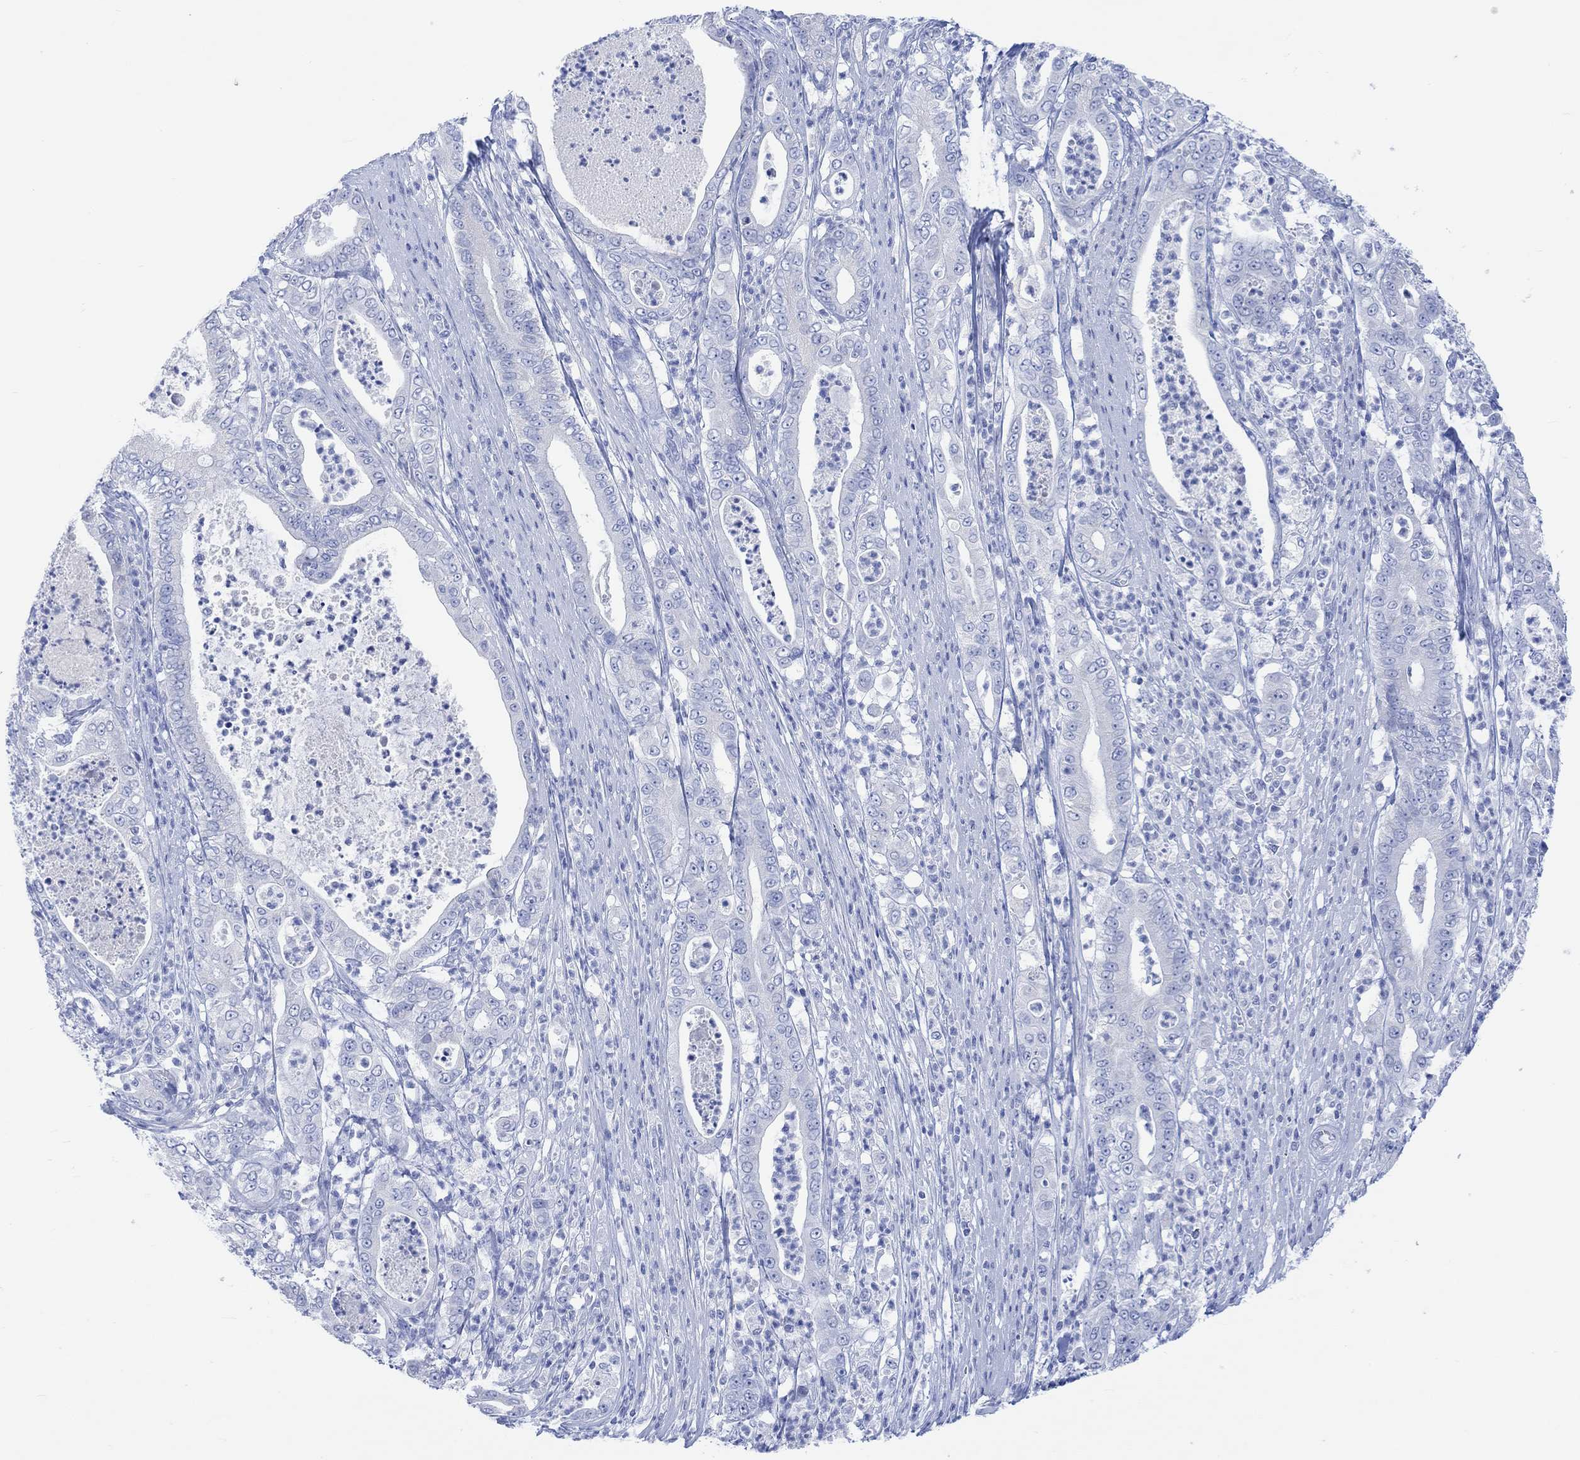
{"staining": {"intensity": "negative", "quantity": "none", "location": "none"}, "tissue": "pancreatic cancer", "cell_type": "Tumor cells", "image_type": "cancer", "snomed": [{"axis": "morphology", "description": "Adenocarcinoma, NOS"}, {"axis": "topography", "description": "Pancreas"}], "caption": "The image displays no staining of tumor cells in pancreatic cancer.", "gene": "CALCA", "patient": {"sex": "male", "age": 71}}